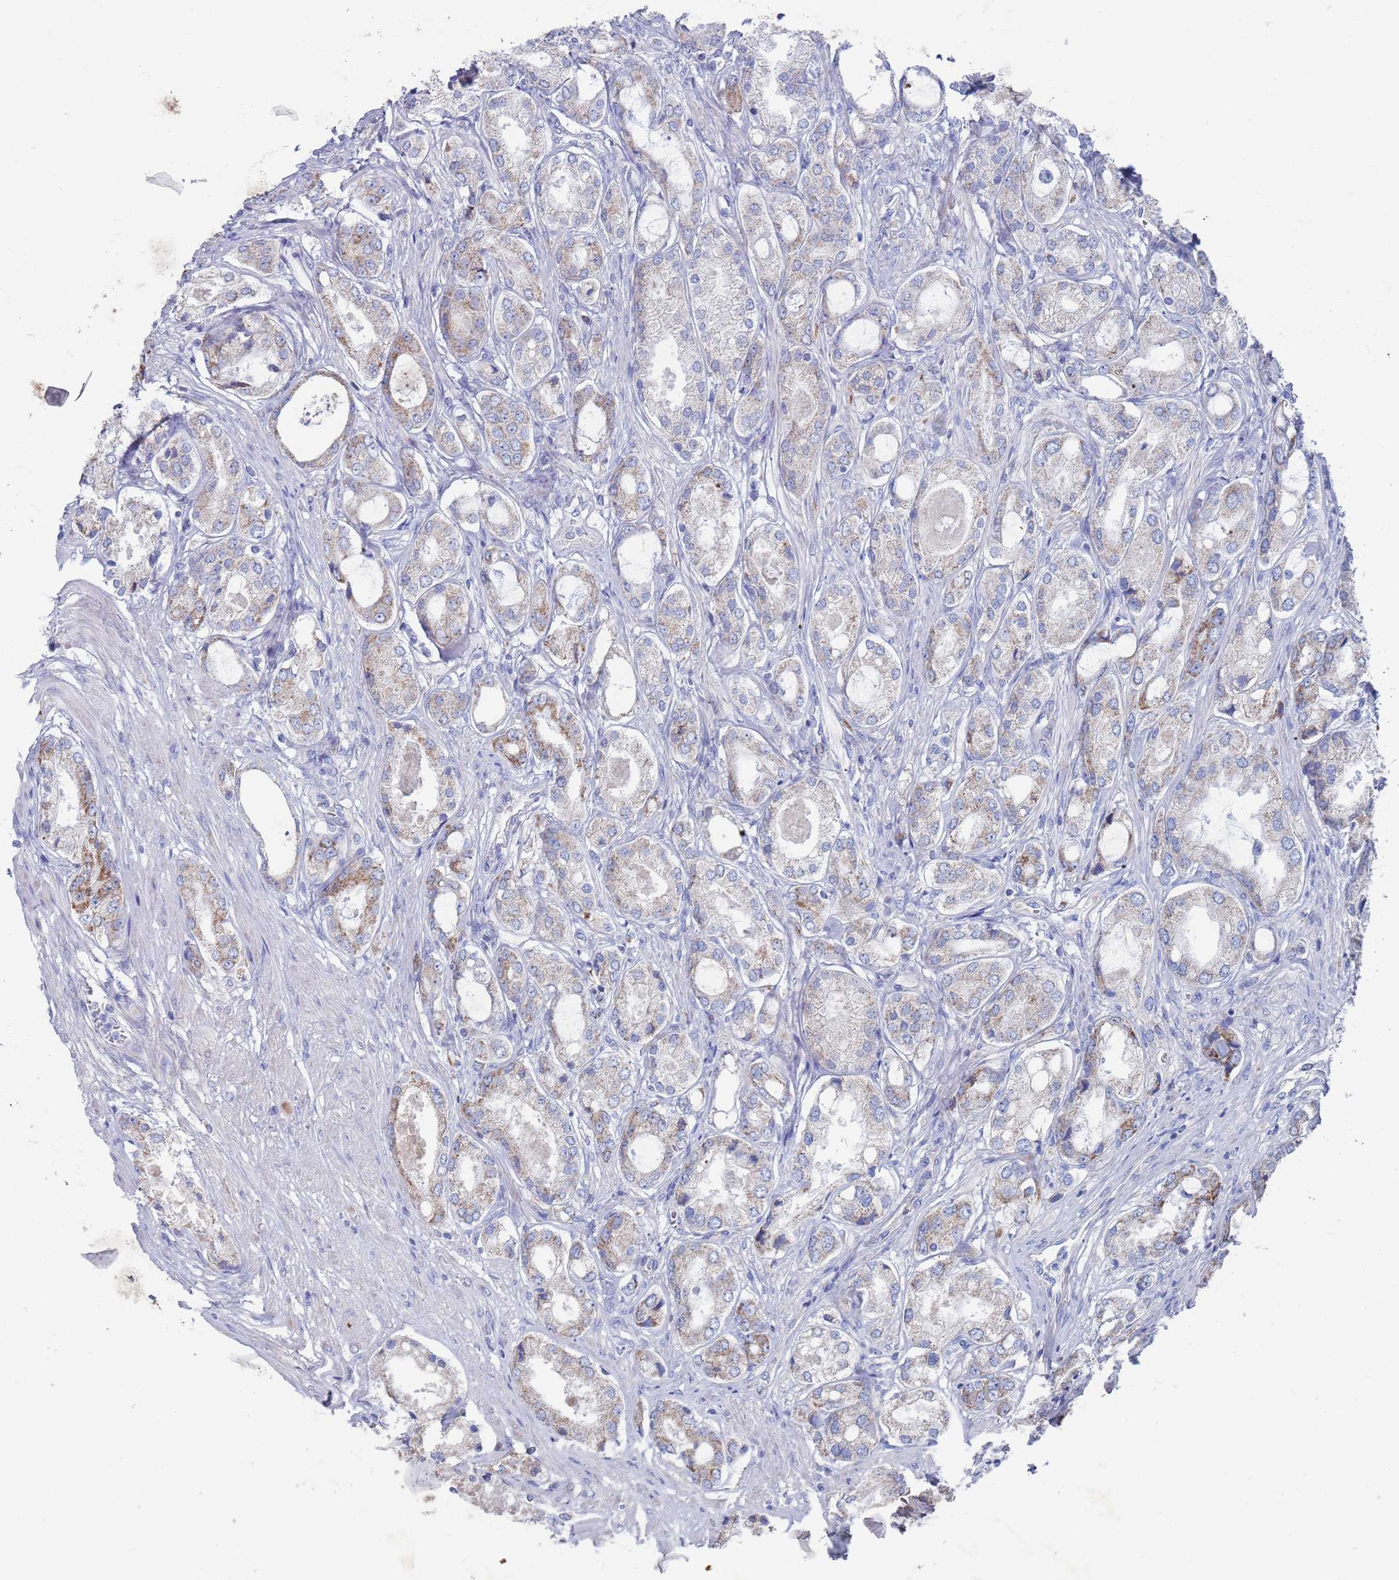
{"staining": {"intensity": "moderate", "quantity": "<25%", "location": "cytoplasmic/membranous"}, "tissue": "prostate cancer", "cell_type": "Tumor cells", "image_type": "cancer", "snomed": [{"axis": "morphology", "description": "Adenocarcinoma, Low grade"}, {"axis": "topography", "description": "Prostate"}], "caption": "Immunohistochemical staining of human prostate low-grade adenocarcinoma demonstrates low levels of moderate cytoplasmic/membranous staining in about <25% of tumor cells. Using DAB (brown) and hematoxylin (blue) stains, captured at high magnification using brightfield microscopy.", "gene": "MRPL22", "patient": {"sex": "male", "age": 68}}